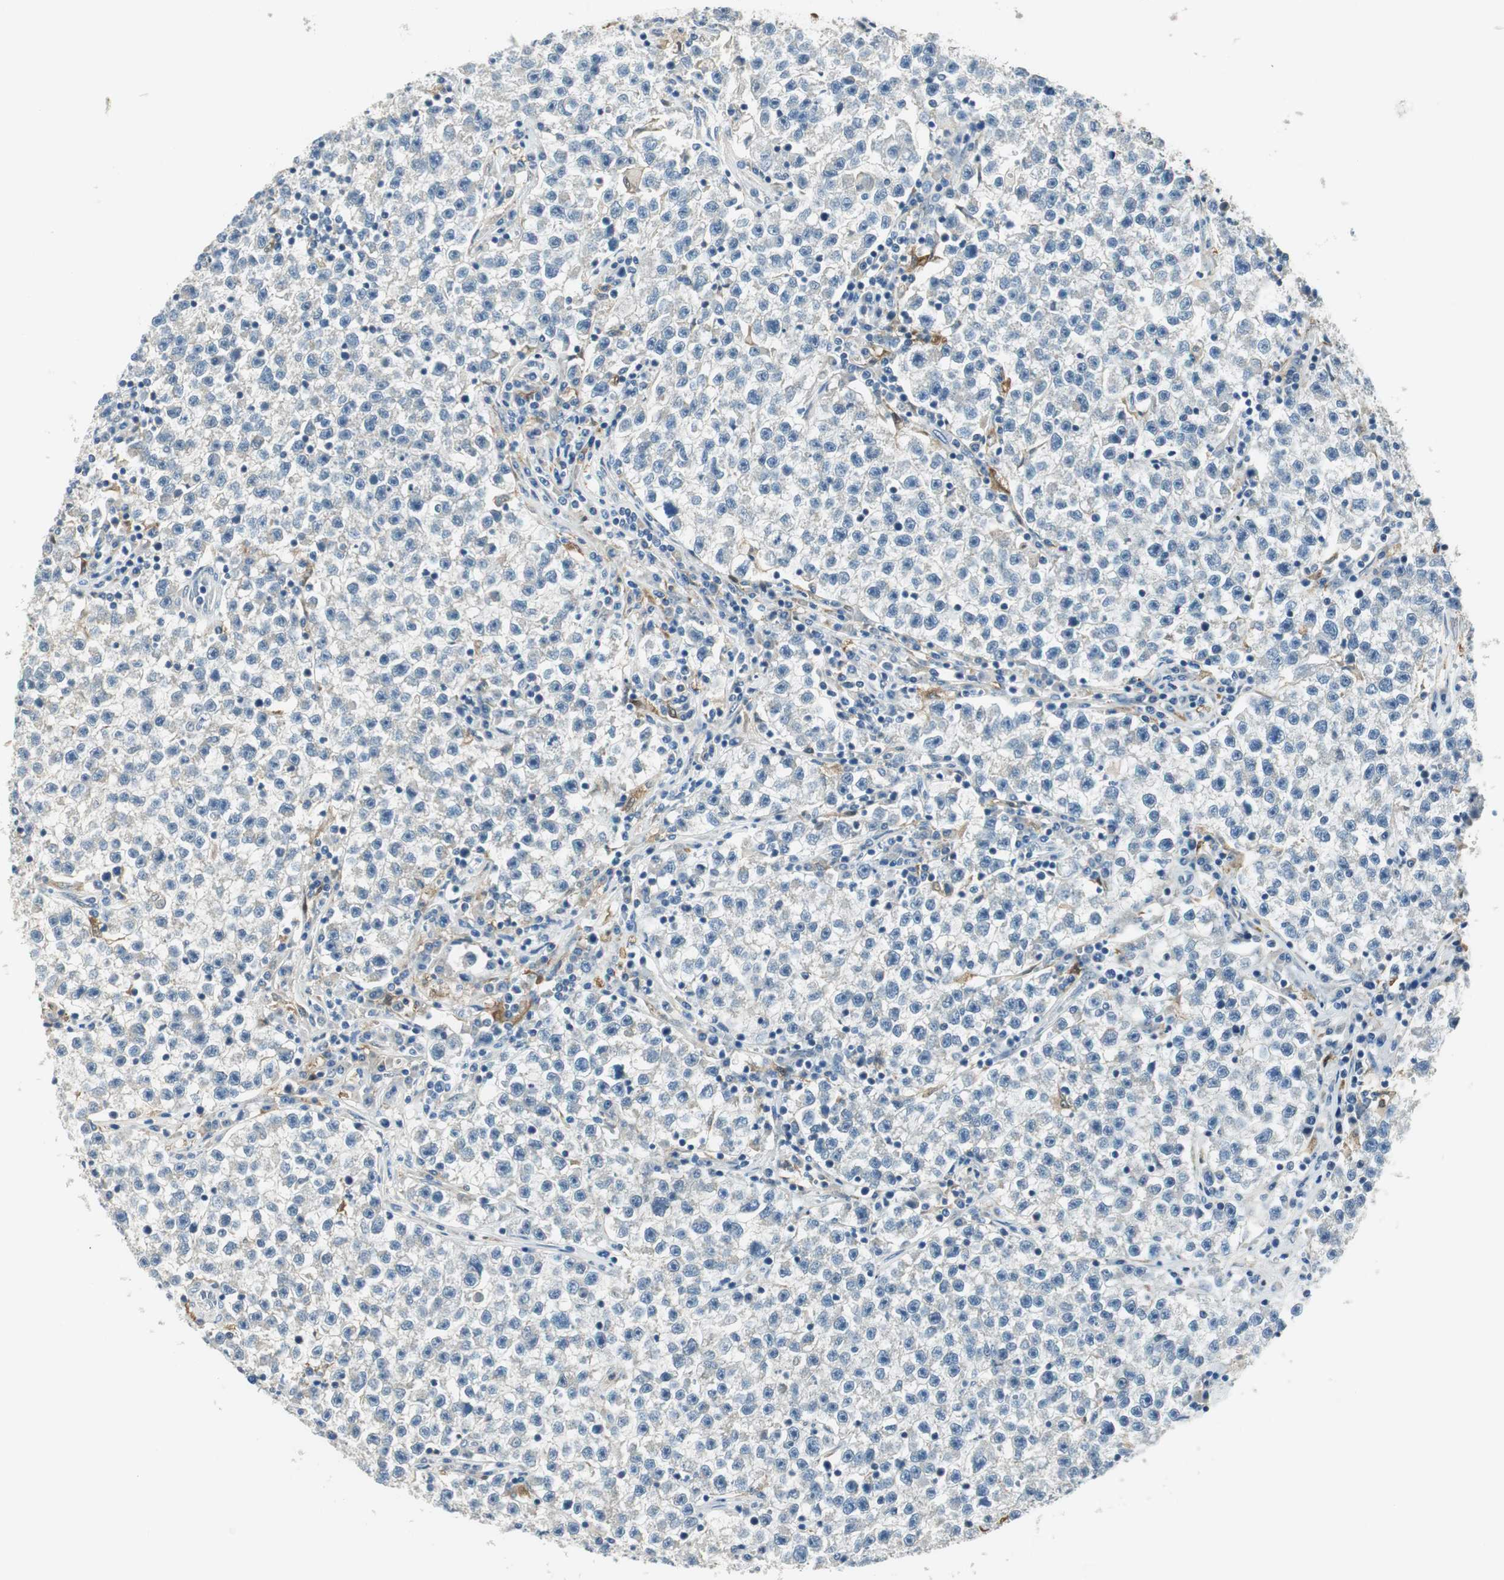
{"staining": {"intensity": "negative", "quantity": "none", "location": "none"}, "tissue": "testis cancer", "cell_type": "Tumor cells", "image_type": "cancer", "snomed": [{"axis": "morphology", "description": "Seminoma, NOS"}, {"axis": "topography", "description": "Testis"}], "caption": "A high-resolution photomicrograph shows IHC staining of testis cancer, which exhibits no significant expression in tumor cells. (DAB (3,3'-diaminobenzidine) IHC visualized using brightfield microscopy, high magnification).", "gene": "ME1", "patient": {"sex": "male", "age": 22}}